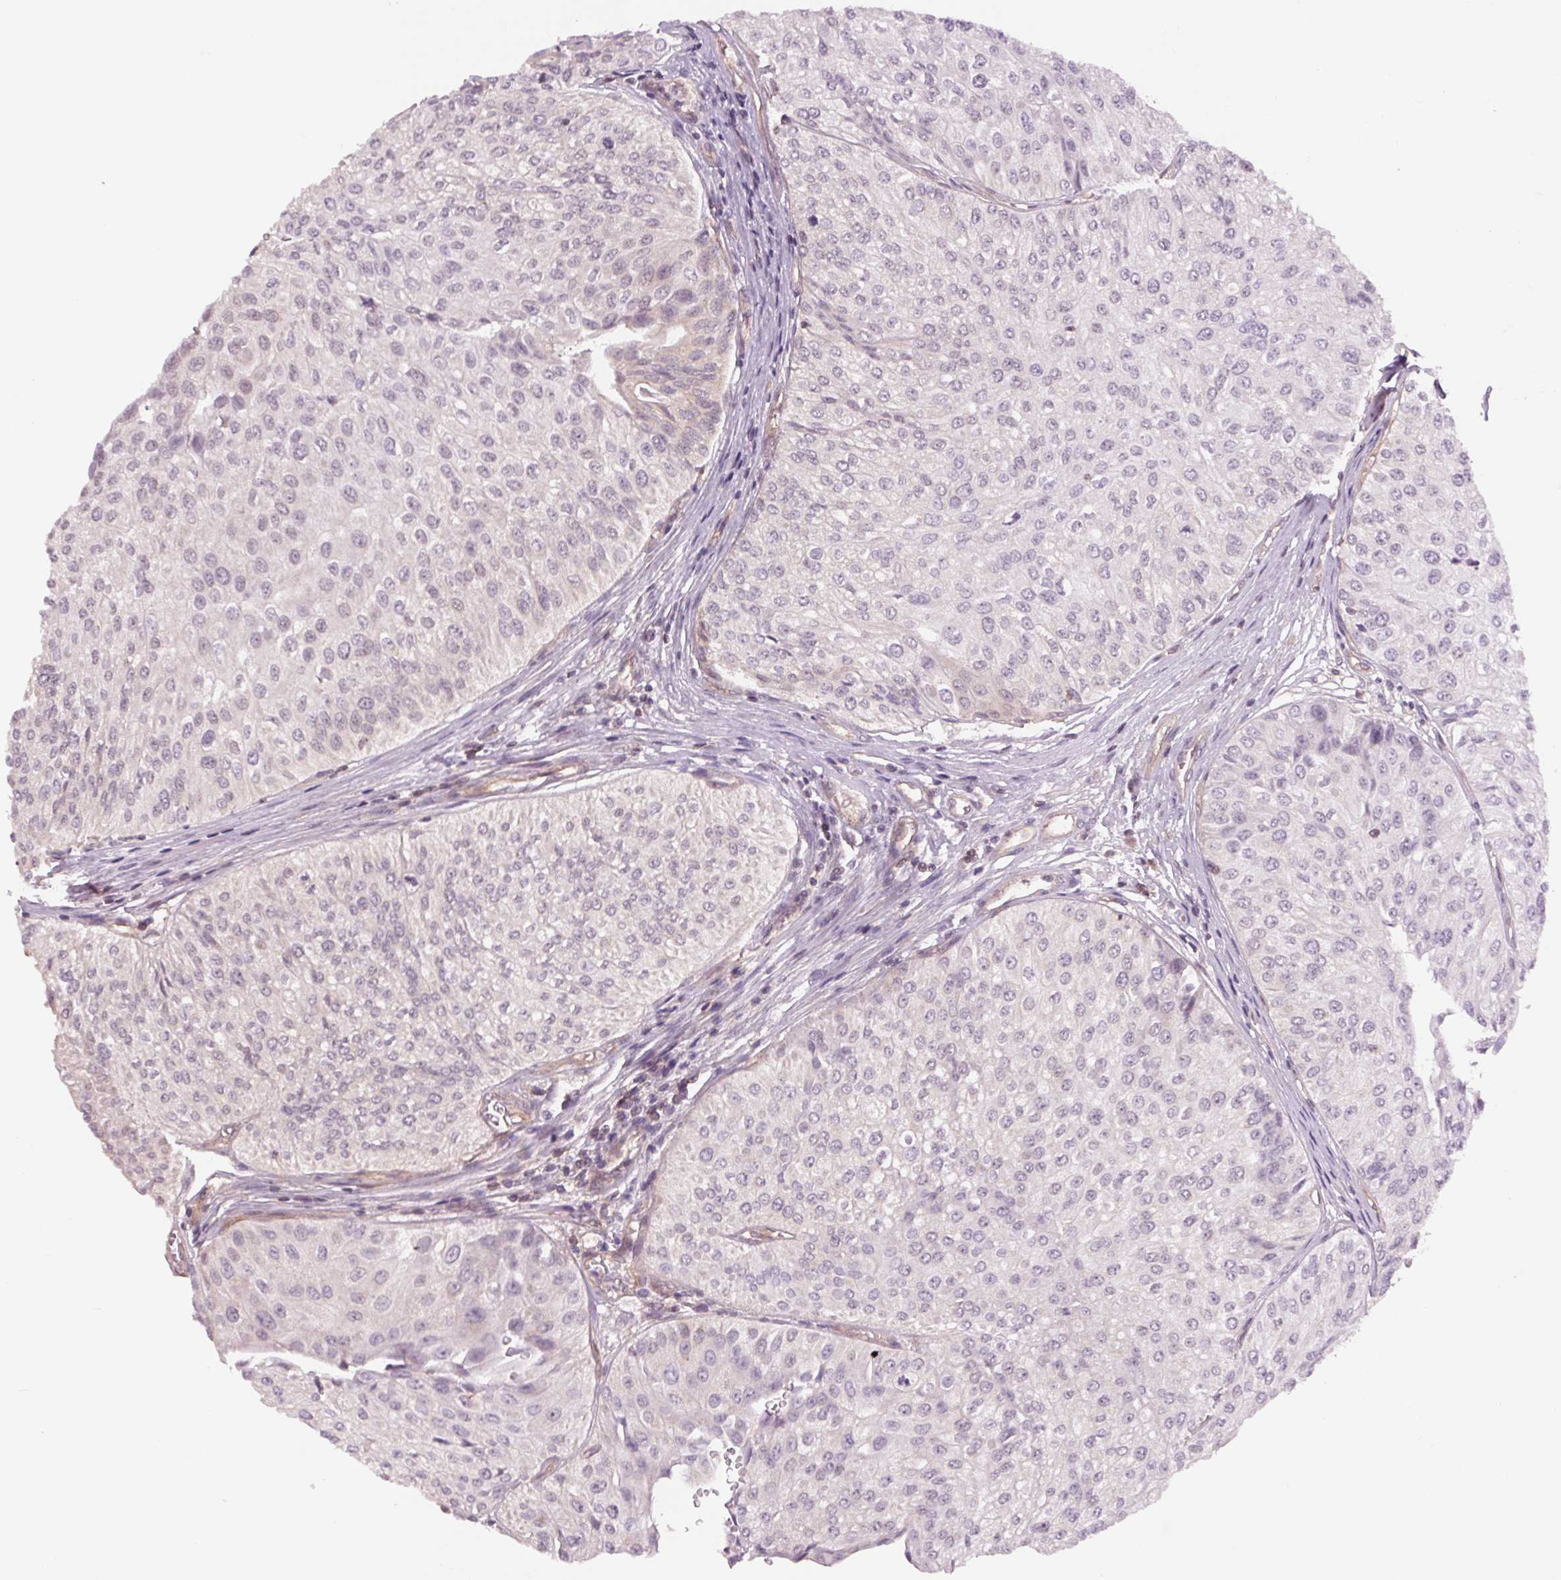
{"staining": {"intensity": "negative", "quantity": "none", "location": "none"}, "tissue": "urothelial cancer", "cell_type": "Tumor cells", "image_type": "cancer", "snomed": [{"axis": "morphology", "description": "Urothelial carcinoma, NOS"}, {"axis": "topography", "description": "Urinary bladder"}], "caption": "Tumor cells are negative for brown protein staining in urothelial cancer.", "gene": "SH3RF2", "patient": {"sex": "male", "age": 67}}